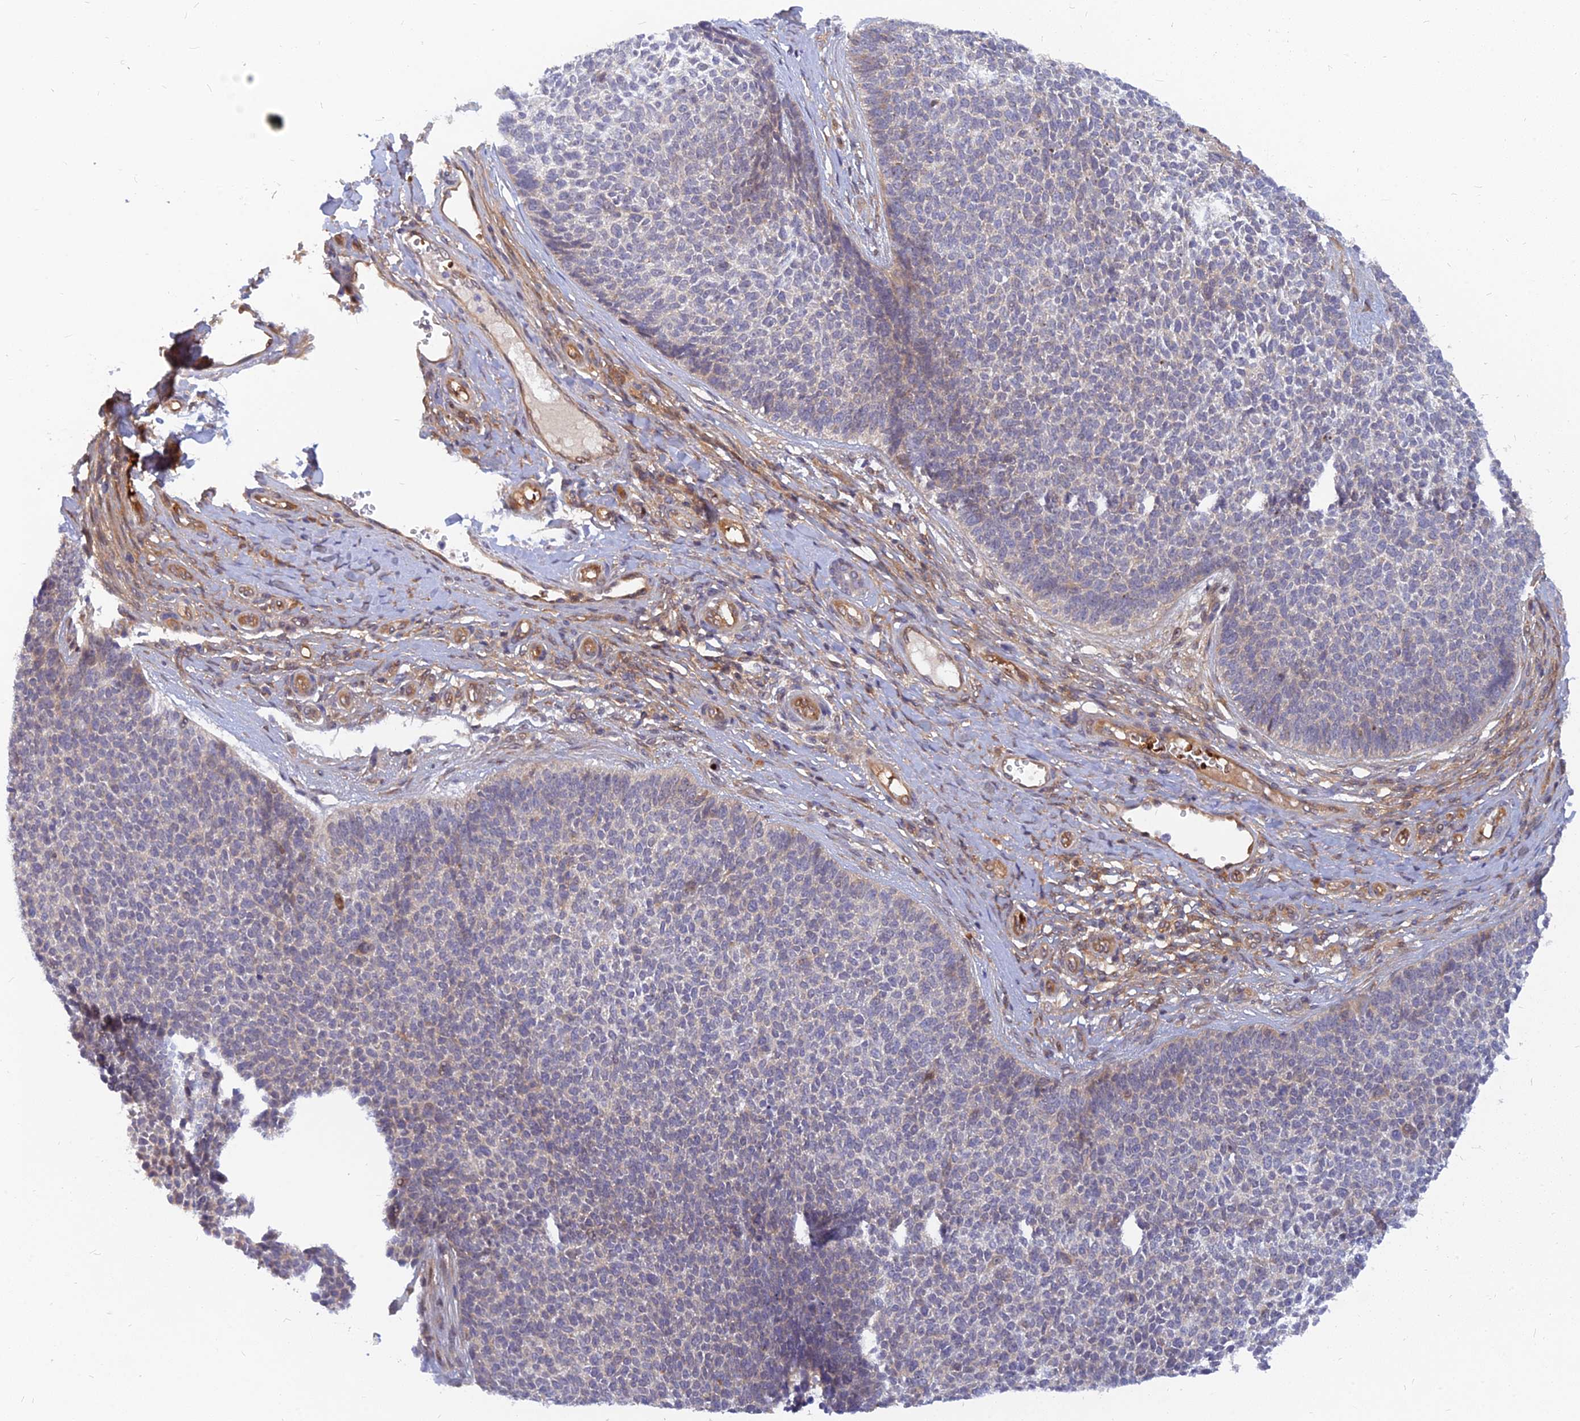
{"staining": {"intensity": "negative", "quantity": "none", "location": "none"}, "tissue": "skin cancer", "cell_type": "Tumor cells", "image_type": "cancer", "snomed": [{"axis": "morphology", "description": "Basal cell carcinoma"}, {"axis": "topography", "description": "Skin"}], "caption": "Tumor cells are negative for protein expression in human skin basal cell carcinoma.", "gene": "ARL2BP", "patient": {"sex": "female", "age": 84}}